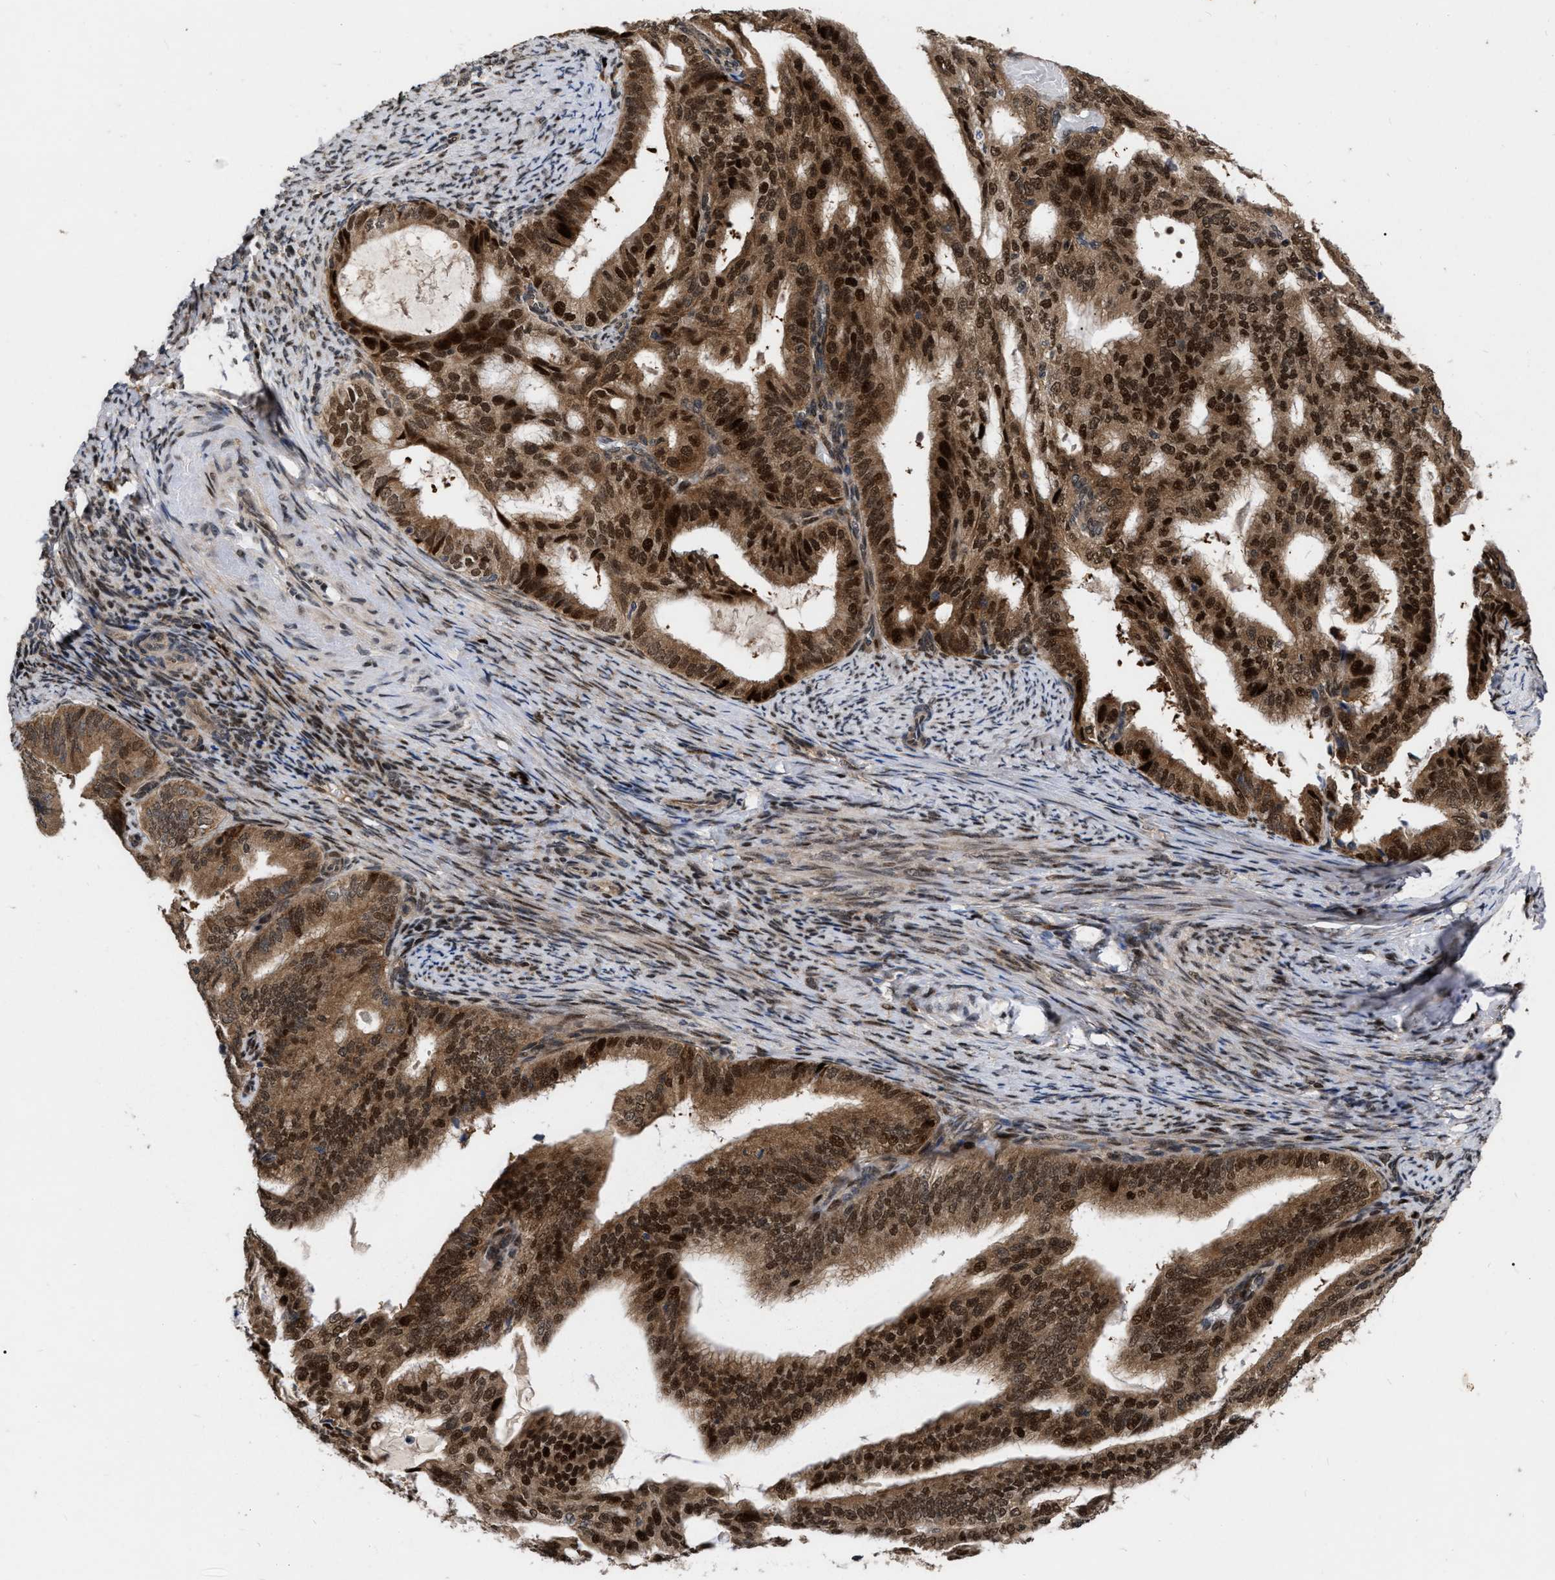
{"staining": {"intensity": "strong", "quantity": "25%-75%", "location": "cytoplasmic/membranous,nuclear"}, "tissue": "endometrial cancer", "cell_type": "Tumor cells", "image_type": "cancer", "snomed": [{"axis": "morphology", "description": "Adenocarcinoma, NOS"}, {"axis": "topography", "description": "Endometrium"}], "caption": "A photomicrograph of human endometrial cancer stained for a protein reveals strong cytoplasmic/membranous and nuclear brown staining in tumor cells. (DAB = brown stain, brightfield microscopy at high magnification).", "gene": "MDM4", "patient": {"sex": "female", "age": 58}}